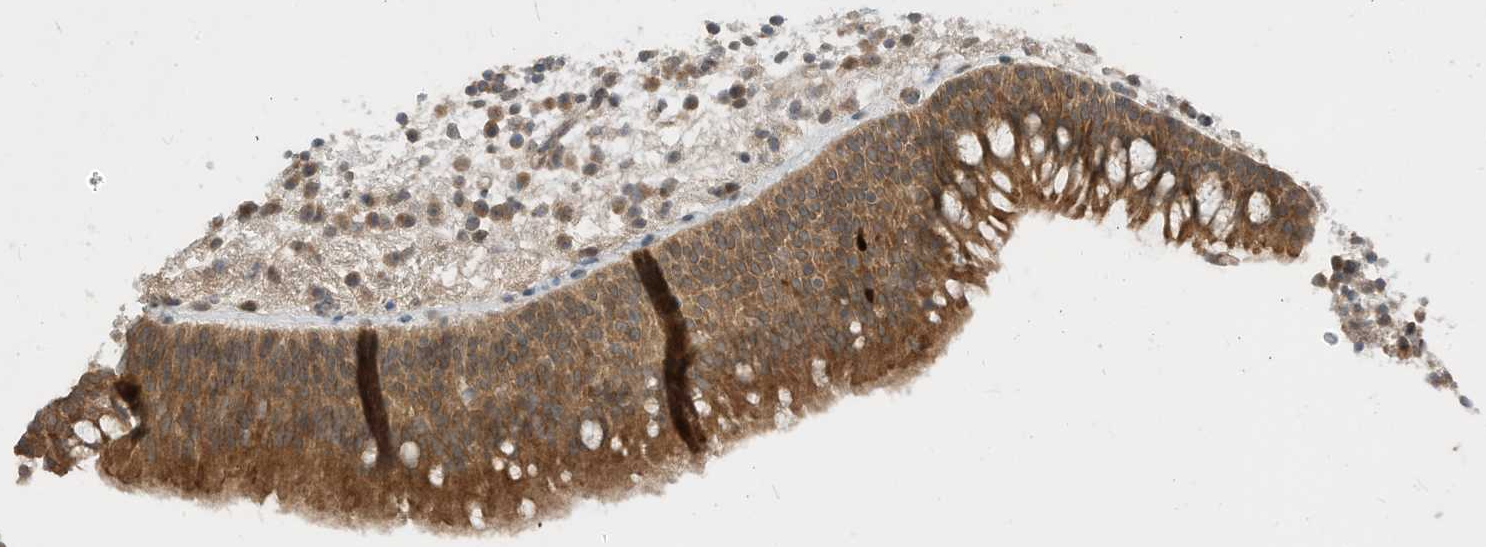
{"staining": {"intensity": "moderate", "quantity": ">75%", "location": "cytoplasmic/membranous"}, "tissue": "nasopharynx", "cell_type": "Respiratory epithelial cells", "image_type": "normal", "snomed": [{"axis": "morphology", "description": "Normal tissue, NOS"}, {"axis": "morphology", "description": "Inflammation, NOS"}, {"axis": "morphology", "description": "Malignant melanoma, Metastatic site"}, {"axis": "topography", "description": "Nasopharynx"}], "caption": "The photomicrograph demonstrates a brown stain indicating the presence of a protein in the cytoplasmic/membranous of respiratory epithelial cells in nasopharynx. The protein of interest is shown in brown color, while the nuclei are stained blue.", "gene": "CNKSR1", "patient": {"sex": "male", "age": 70}}